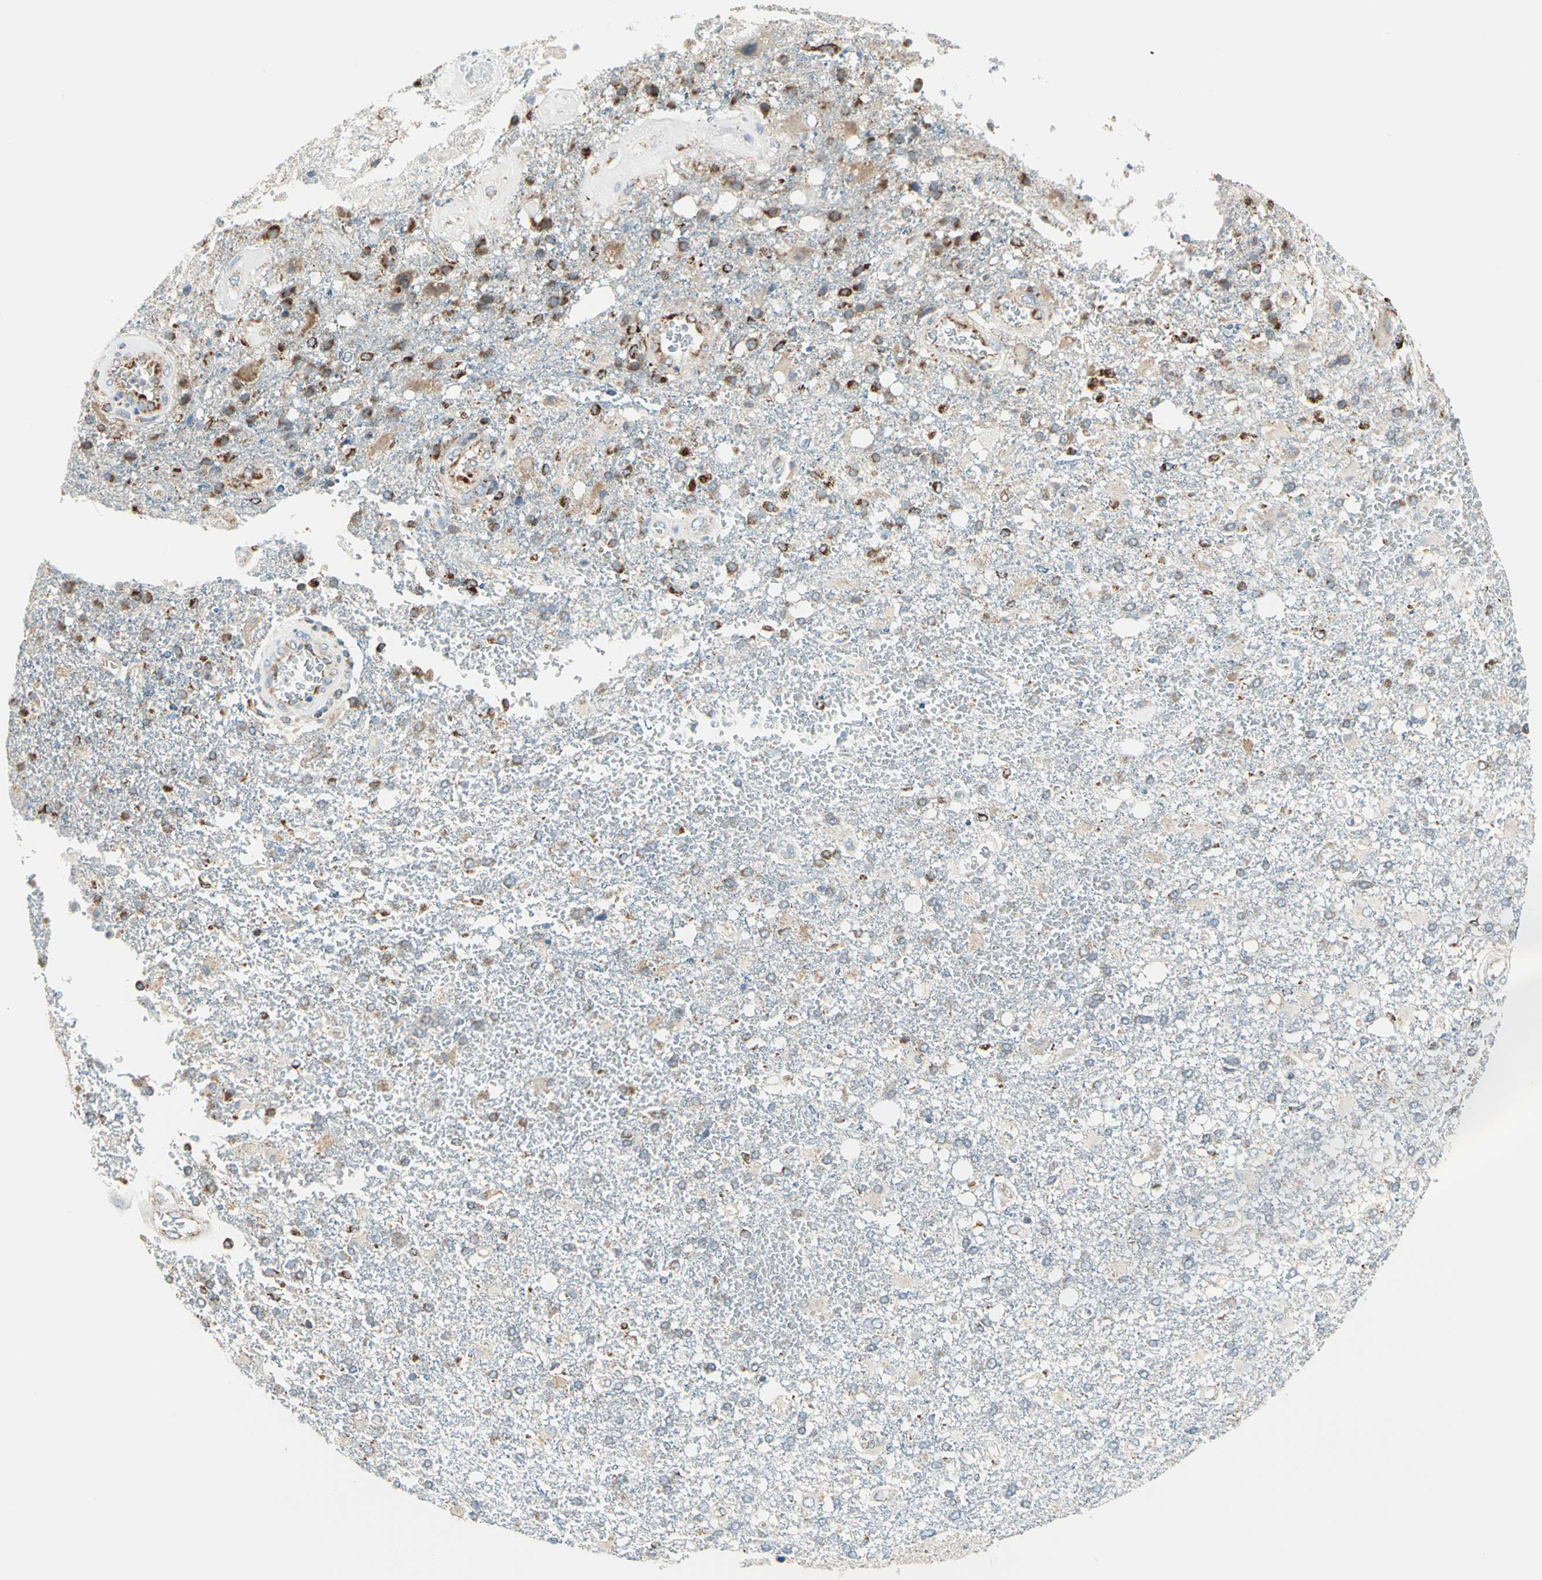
{"staining": {"intensity": "strong", "quantity": "25%-75%", "location": "cytoplasmic/membranous"}, "tissue": "glioma", "cell_type": "Tumor cells", "image_type": "cancer", "snomed": [{"axis": "morphology", "description": "Glioma, malignant, High grade"}, {"axis": "topography", "description": "Cerebral cortex"}], "caption": "Malignant glioma (high-grade) stained for a protein (brown) demonstrates strong cytoplasmic/membranous positive positivity in about 25%-75% of tumor cells.", "gene": "ACADM", "patient": {"sex": "male", "age": 79}}